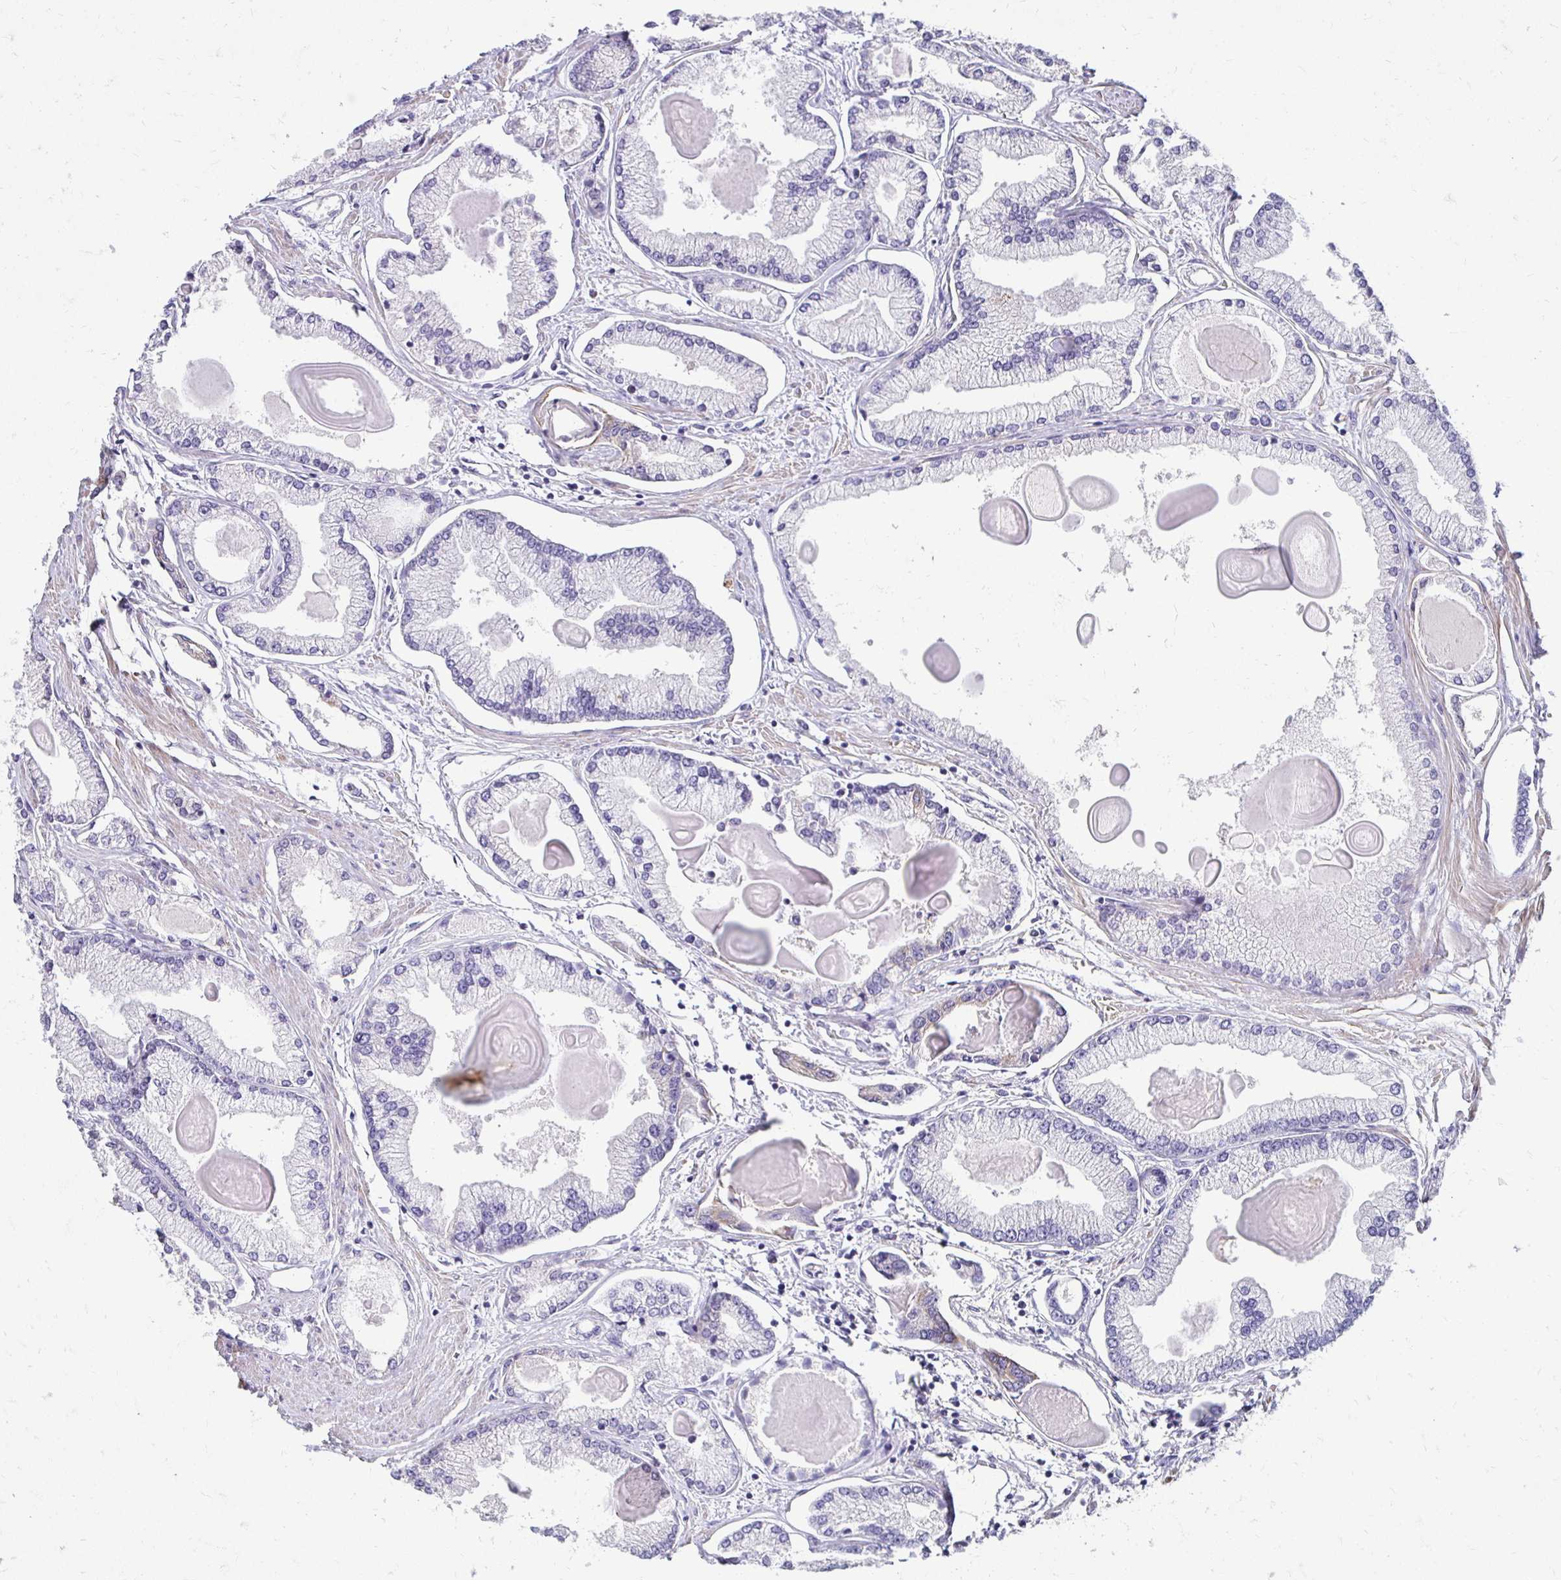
{"staining": {"intensity": "negative", "quantity": "none", "location": "none"}, "tissue": "prostate cancer", "cell_type": "Tumor cells", "image_type": "cancer", "snomed": [{"axis": "morphology", "description": "Adenocarcinoma, High grade"}, {"axis": "topography", "description": "Prostate"}], "caption": "Prostate cancer was stained to show a protein in brown. There is no significant staining in tumor cells. Nuclei are stained in blue.", "gene": "AKAP6", "patient": {"sex": "male", "age": 68}}